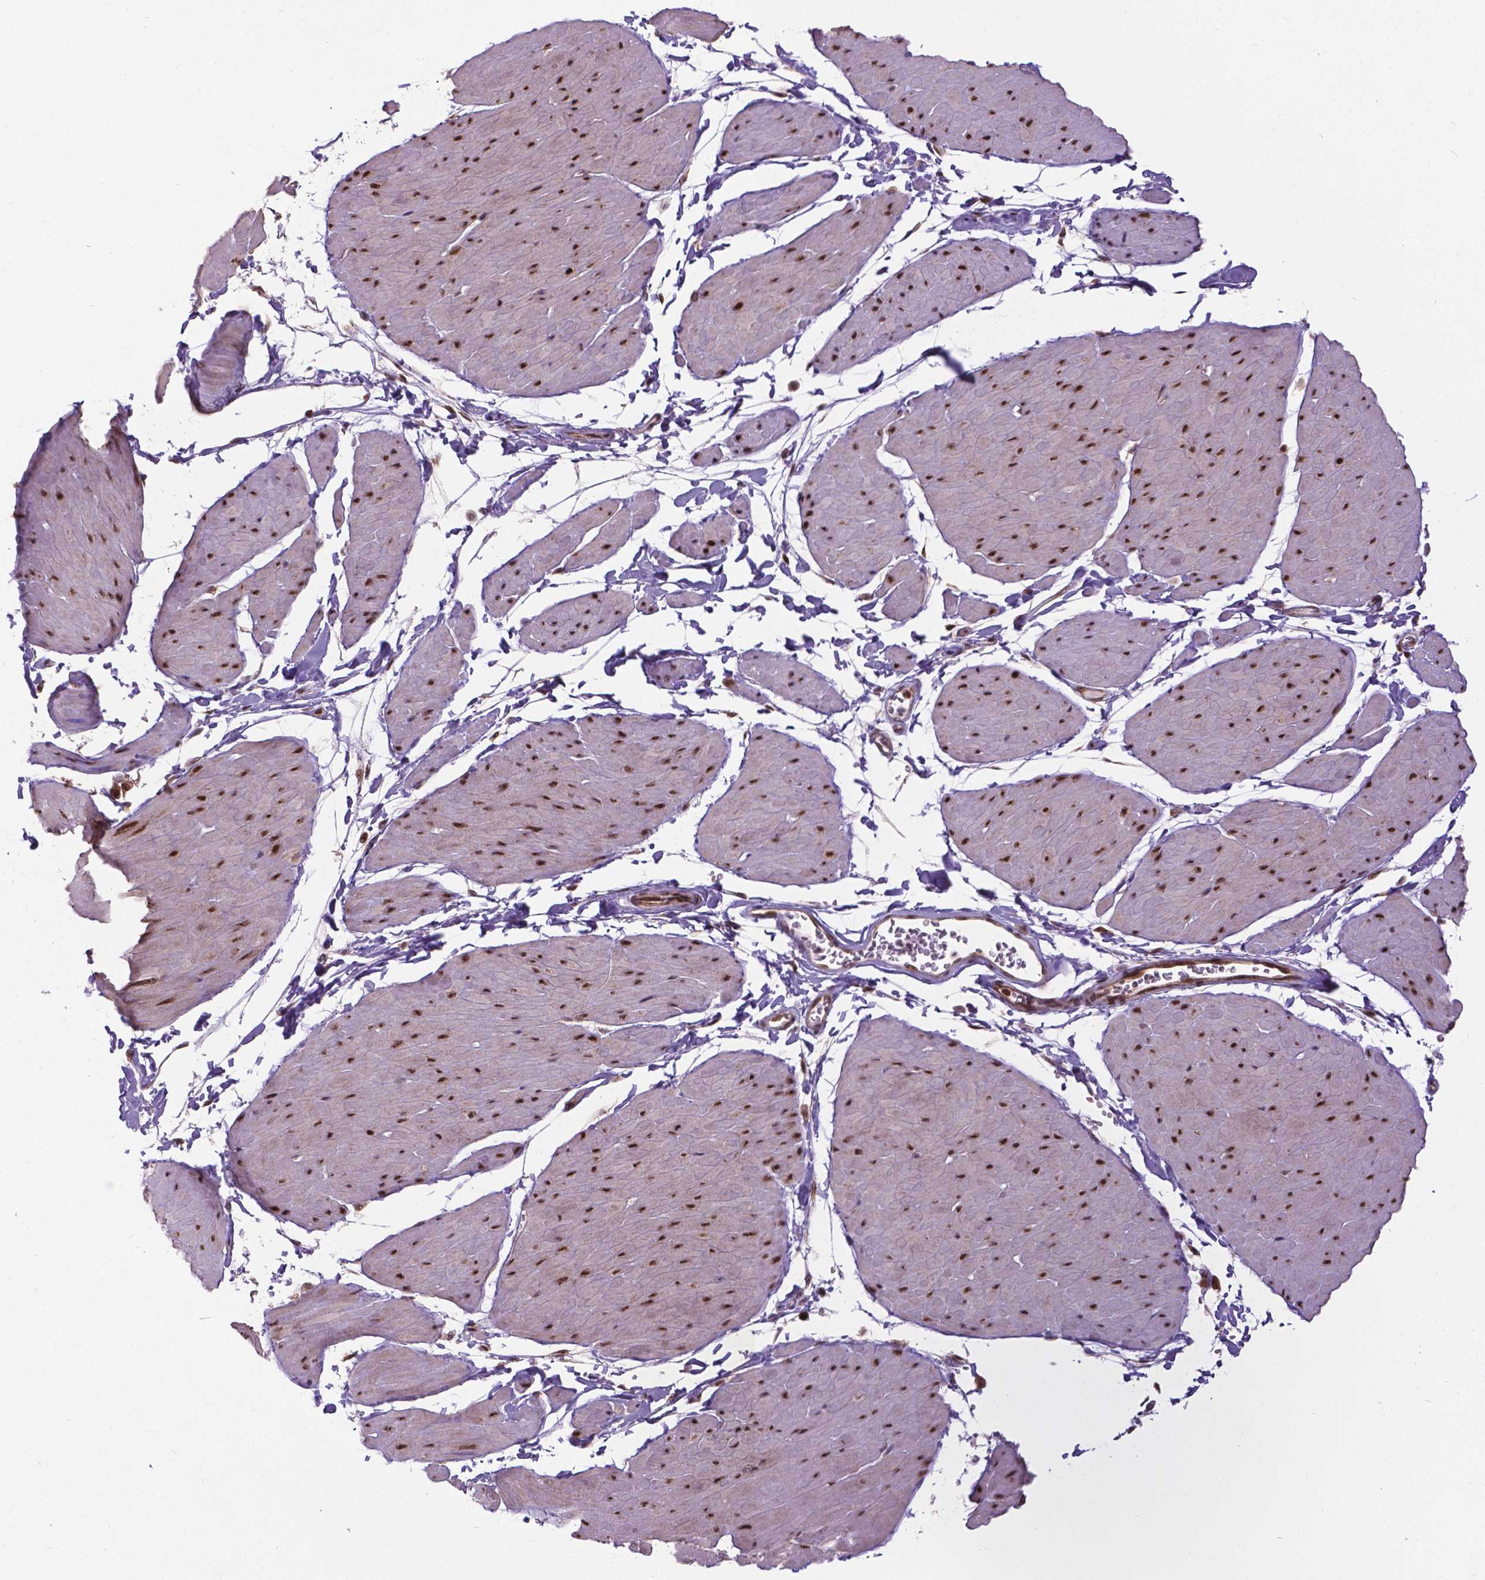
{"staining": {"intensity": "negative", "quantity": "none", "location": "none"}, "tissue": "adipose tissue", "cell_type": "Adipocytes", "image_type": "normal", "snomed": [{"axis": "morphology", "description": "Normal tissue, NOS"}, {"axis": "topography", "description": "Smooth muscle"}, {"axis": "topography", "description": "Peripheral nerve tissue"}], "caption": "The micrograph reveals no staining of adipocytes in unremarkable adipose tissue.", "gene": "CSNK2A1", "patient": {"sex": "male", "age": 58}}